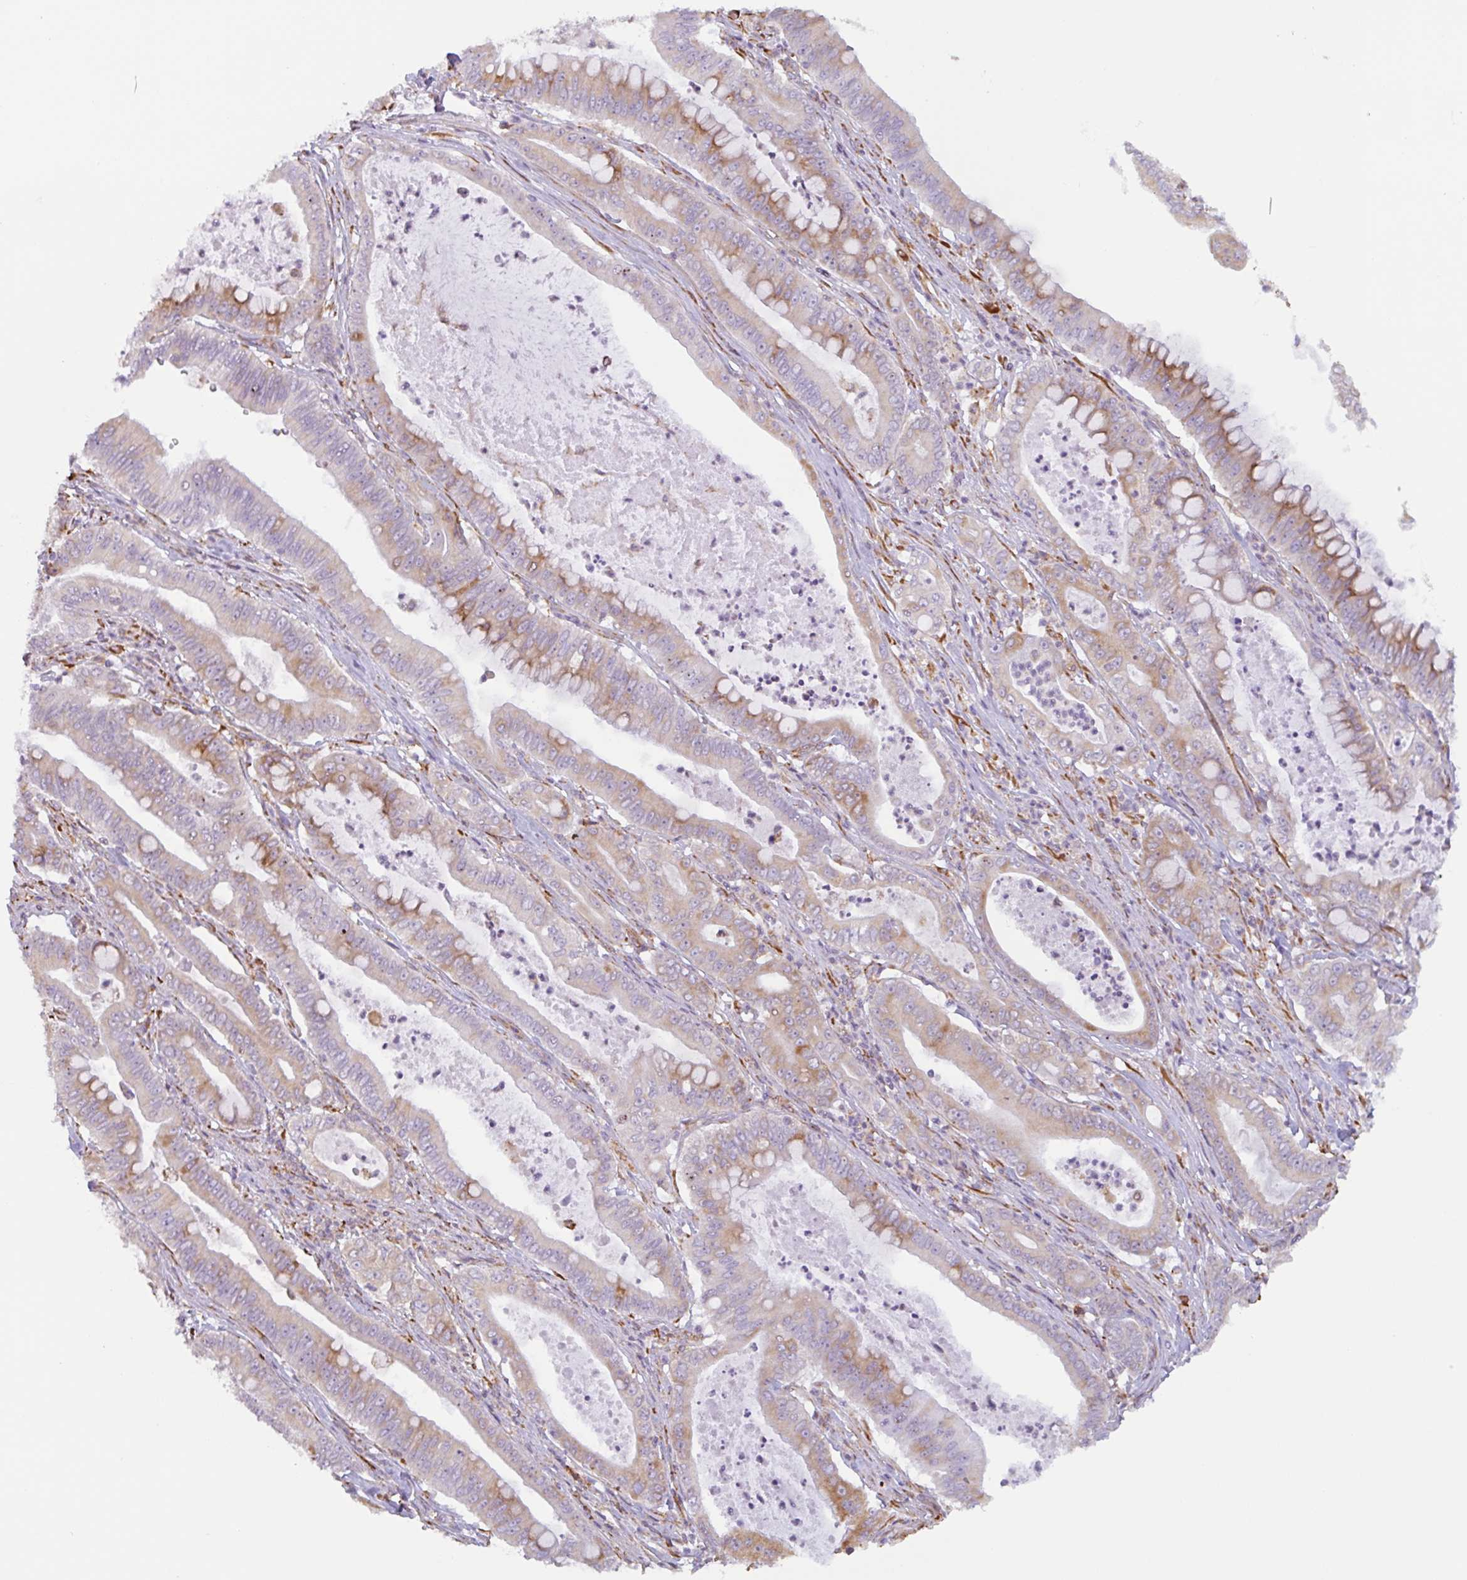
{"staining": {"intensity": "weak", "quantity": ">75%", "location": "cytoplasmic/membranous"}, "tissue": "pancreatic cancer", "cell_type": "Tumor cells", "image_type": "cancer", "snomed": [{"axis": "morphology", "description": "Adenocarcinoma, NOS"}, {"axis": "topography", "description": "Pancreas"}], "caption": "The image displays immunohistochemical staining of pancreatic cancer (adenocarcinoma). There is weak cytoplasmic/membranous staining is appreciated in approximately >75% of tumor cells. Immunohistochemistry stains the protein of interest in brown and the nuclei are stained blue.", "gene": "DOK4", "patient": {"sex": "male", "age": 71}}